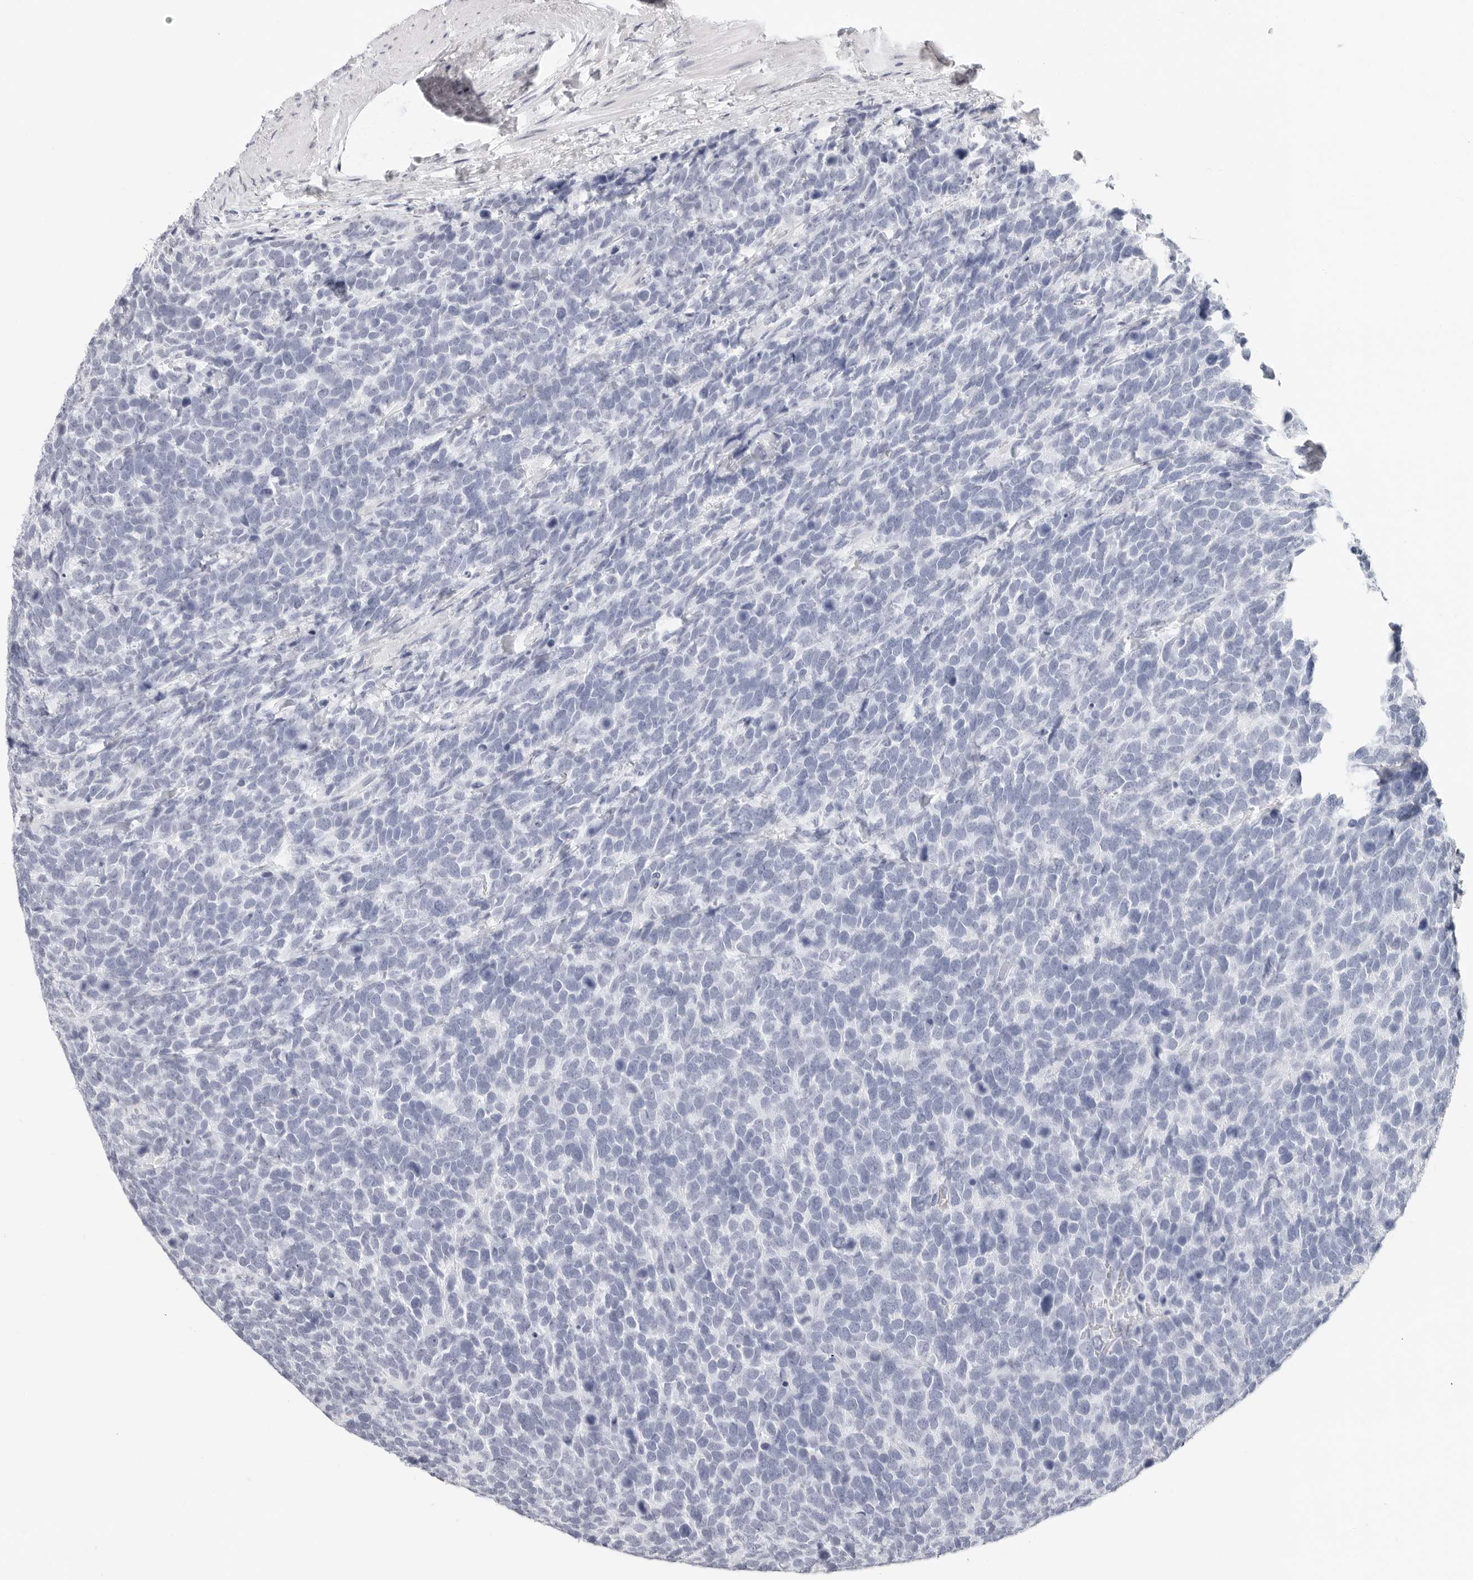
{"staining": {"intensity": "negative", "quantity": "none", "location": "none"}, "tissue": "urothelial cancer", "cell_type": "Tumor cells", "image_type": "cancer", "snomed": [{"axis": "morphology", "description": "Urothelial carcinoma, High grade"}, {"axis": "topography", "description": "Urinary bladder"}], "caption": "High magnification brightfield microscopy of urothelial cancer stained with DAB (brown) and counterstained with hematoxylin (blue): tumor cells show no significant expression.", "gene": "AGMAT", "patient": {"sex": "female", "age": 82}}